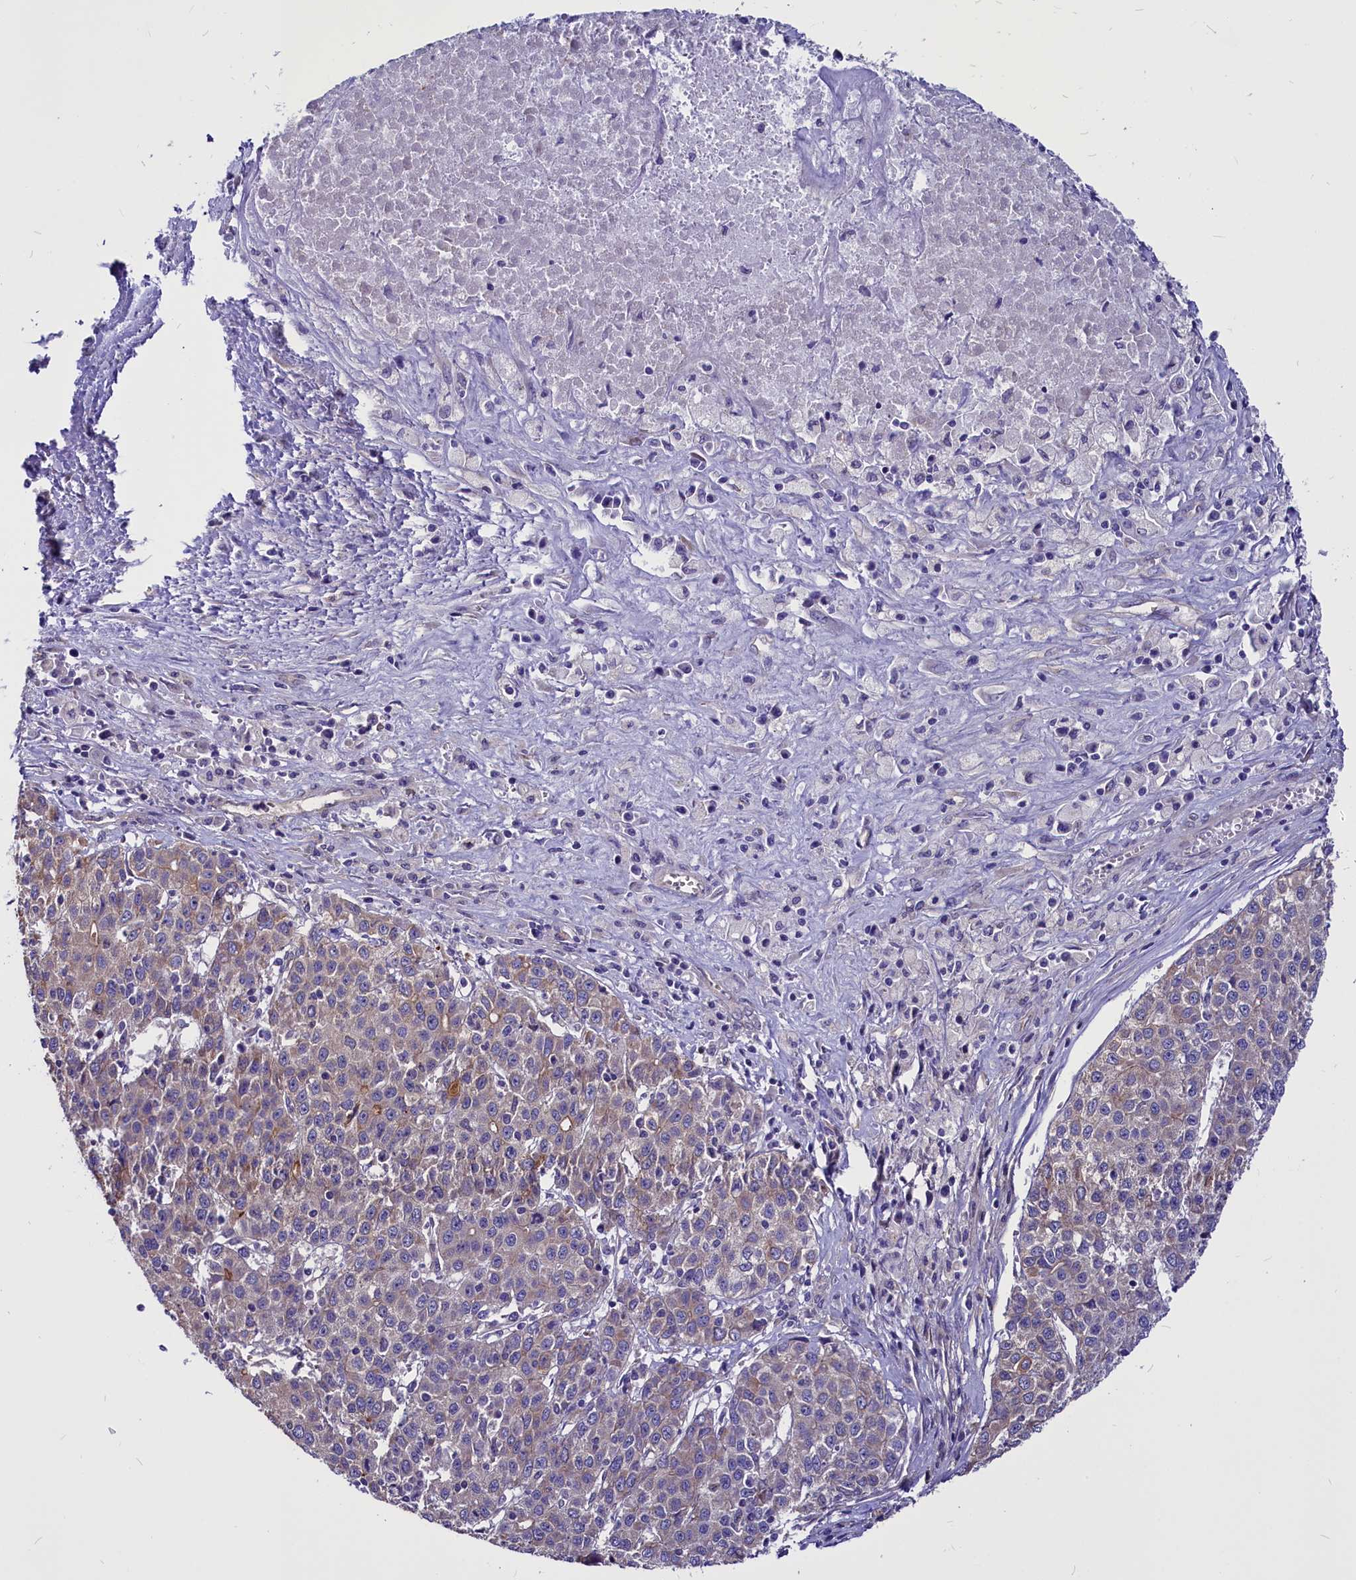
{"staining": {"intensity": "weak", "quantity": "<25%", "location": "cytoplasmic/membranous"}, "tissue": "liver cancer", "cell_type": "Tumor cells", "image_type": "cancer", "snomed": [{"axis": "morphology", "description": "Carcinoma, Hepatocellular, NOS"}, {"axis": "topography", "description": "Liver"}], "caption": "IHC of liver cancer shows no expression in tumor cells. Brightfield microscopy of immunohistochemistry stained with DAB (brown) and hematoxylin (blue), captured at high magnification.", "gene": "CEP170", "patient": {"sex": "female", "age": 53}}